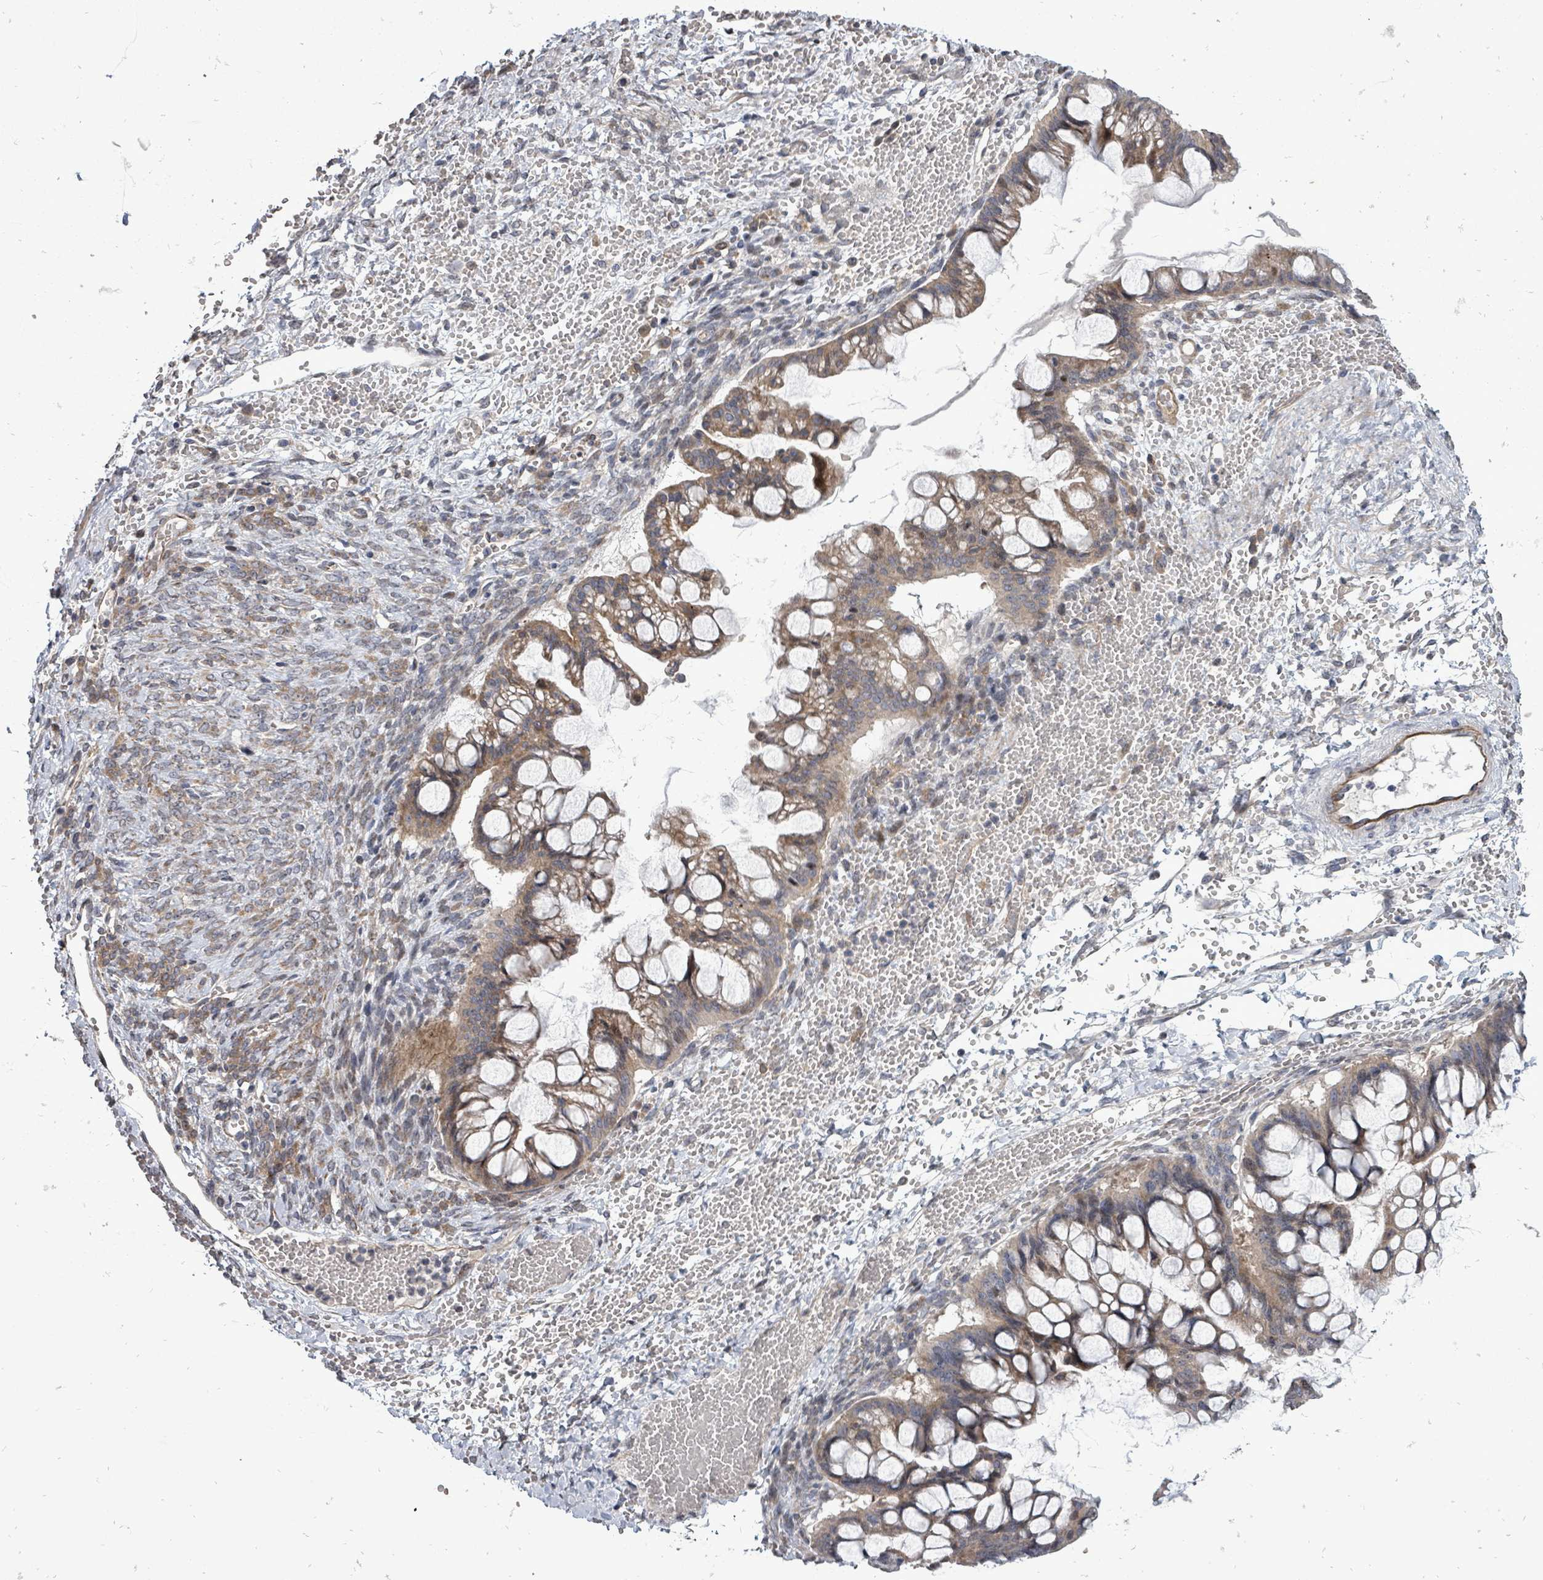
{"staining": {"intensity": "moderate", "quantity": ">75%", "location": "cytoplasmic/membranous"}, "tissue": "ovarian cancer", "cell_type": "Tumor cells", "image_type": "cancer", "snomed": [{"axis": "morphology", "description": "Cystadenocarcinoma, mucinous, NOS"}, {"axis": "topography", "description": "Ovary"}], "caption": "Mucinous cystadenocarcinoma (ovarian) was stained to show a protein in brown. There is medium levels of moderate cytoplasmic/membranous staining in about >75% of tumor cells.", "gene": "RALGAPB", "patient": {"sex": "female", "age": 73}}